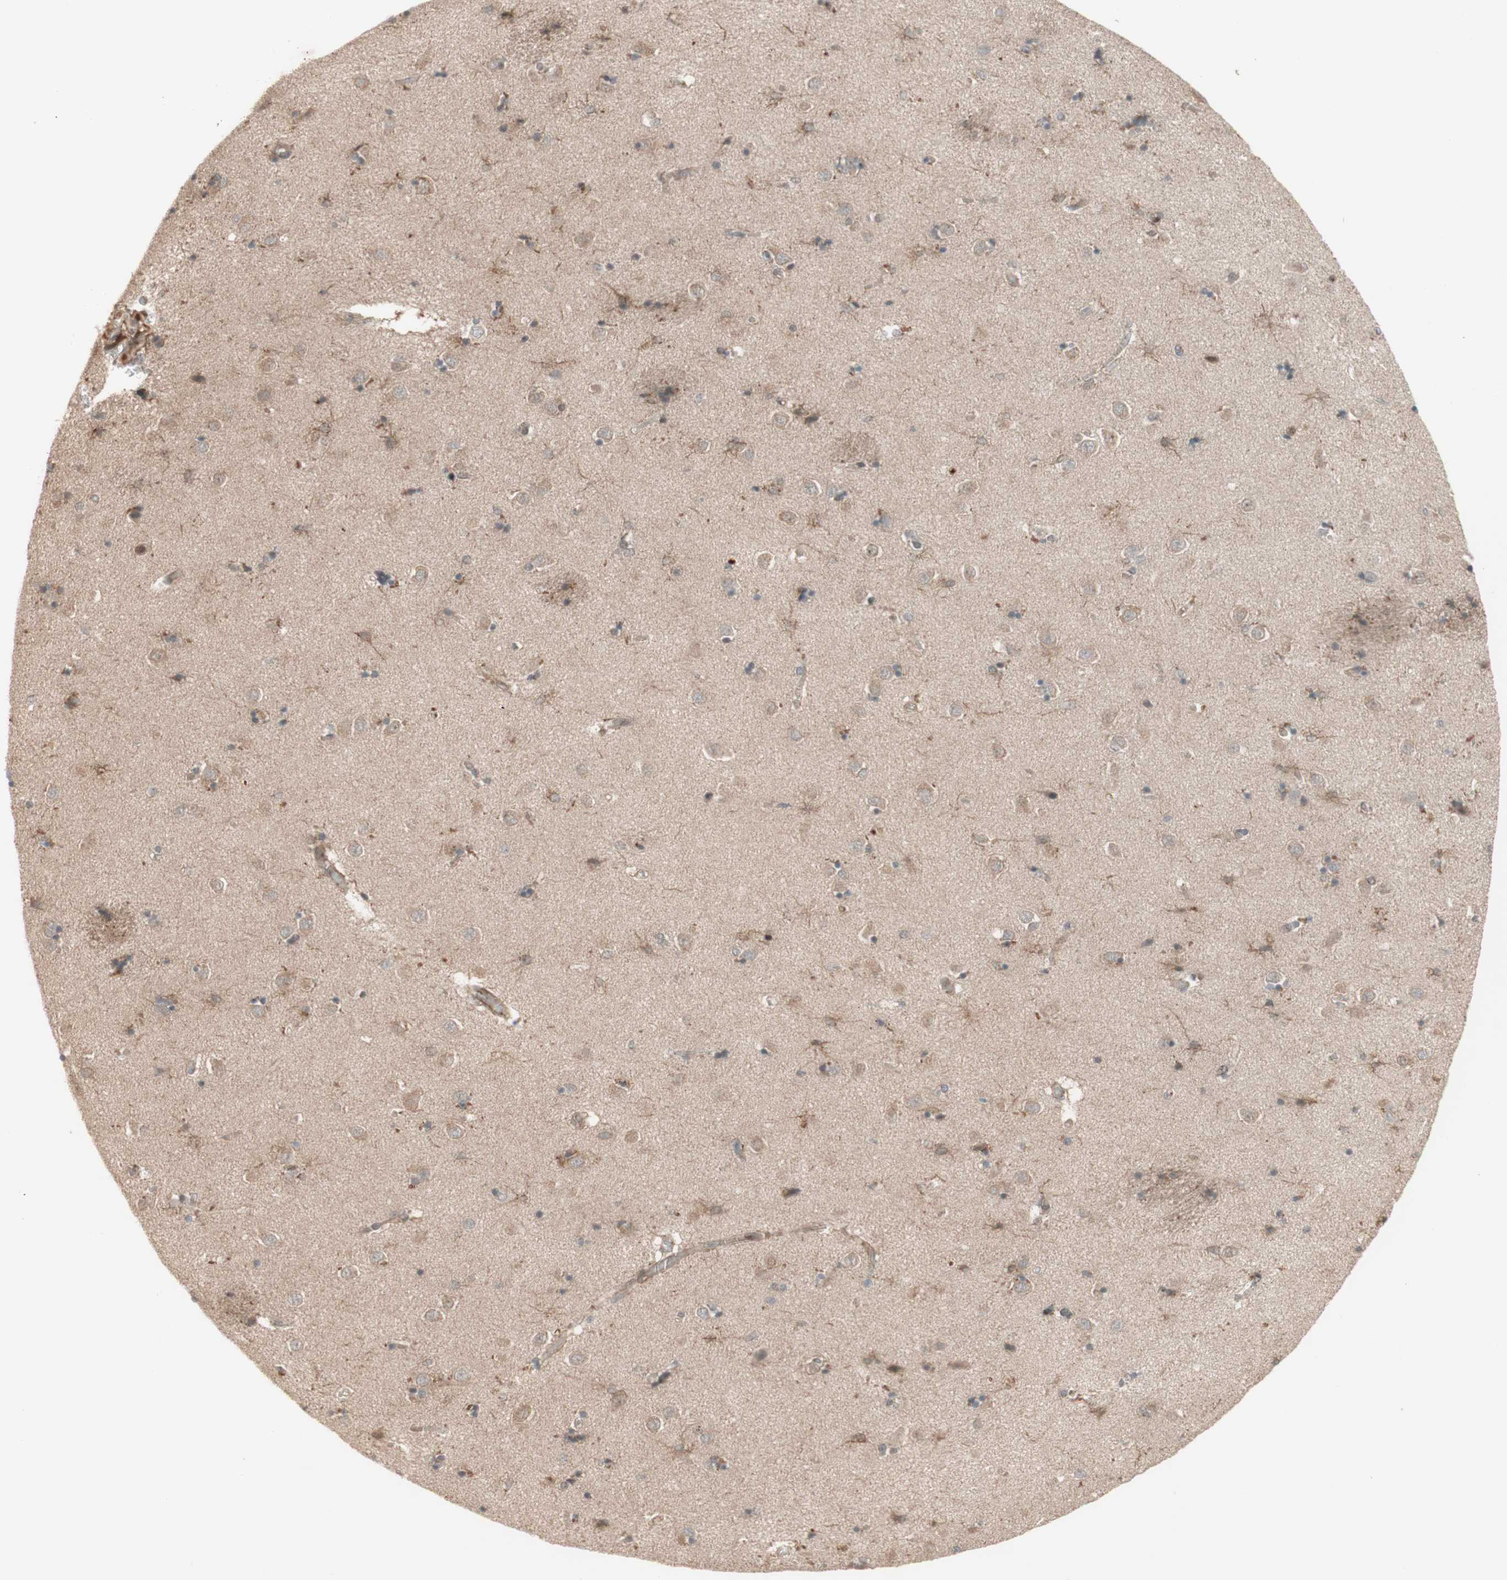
{"staining": {"intensity": "negative", "quantity": "none", "location": "none"}, "tissue": "caudate", "cell_type": "Glial cells", "image_type": "normal", "snomed": [{"axis": "morphology", "description": "Normal tissue, NOS"}, {"axis": "topography", "description": "Lateral ventricle wall"}], "caption": "The immunohistochemistry micrograph has no significant staining in glial cells of caudate.", "gene": "MSH6", "patient": {"sex": "female", "age": 54}}